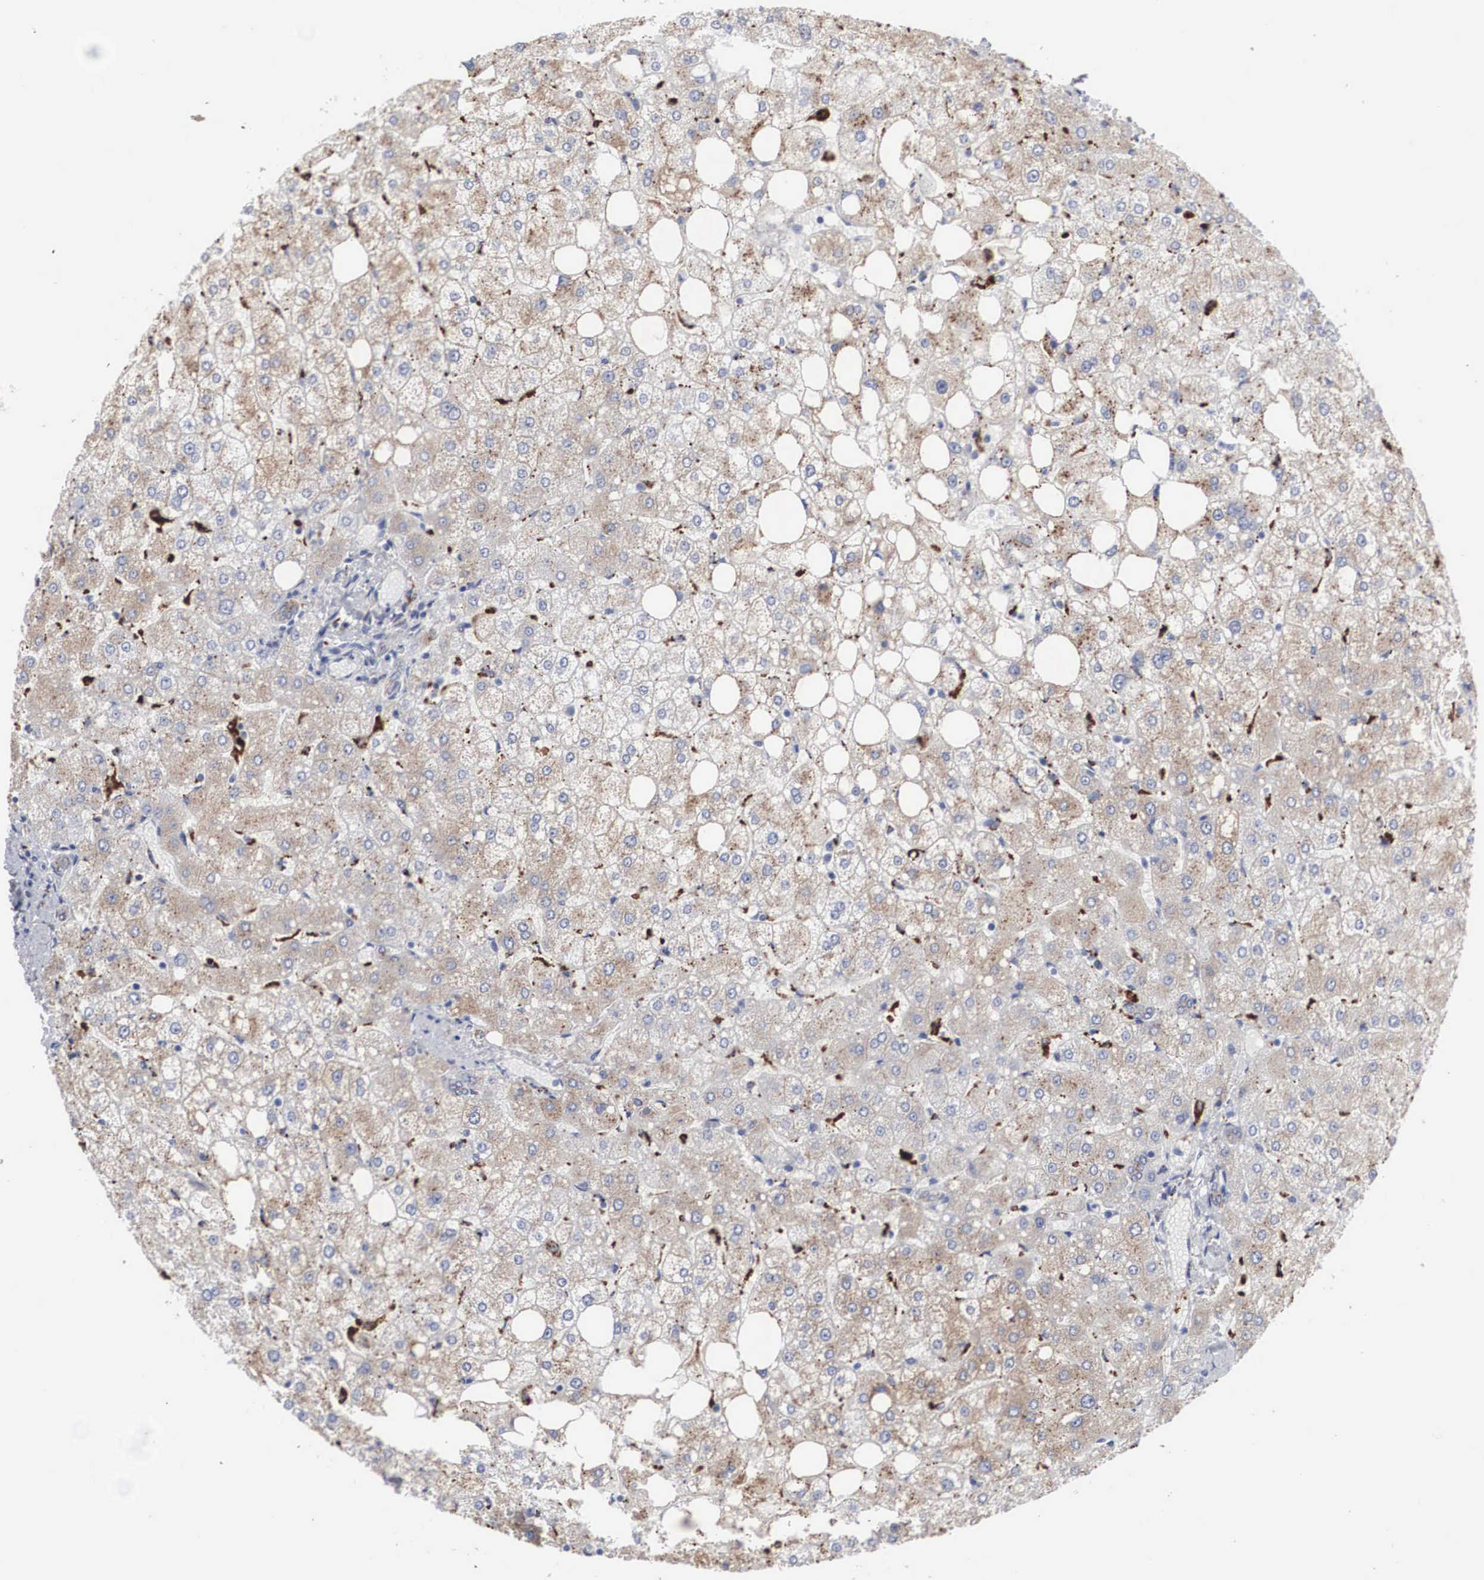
{"staining": {"intensity": "moderate", "quantity": ">75%", "location": "cytoplasmic/membranous"}, "tissue": "liver", "cell_type": "Cholangiocytes", "image_type": "normal", "snomed": [{"axis": "morphology", "description": "Normal tissue, NOS"}, {"axis": "topography", "description": "Liver"}], "caption": "Protein staining of normal liver shows moderate cytoplasmic/membranous expression in approximately >75% of cholangiocytes. (IHC, brightfield microscopy, high magnification).", "gene": "LGALS3BP", "patient": {"sex": "male", "age": 35}}